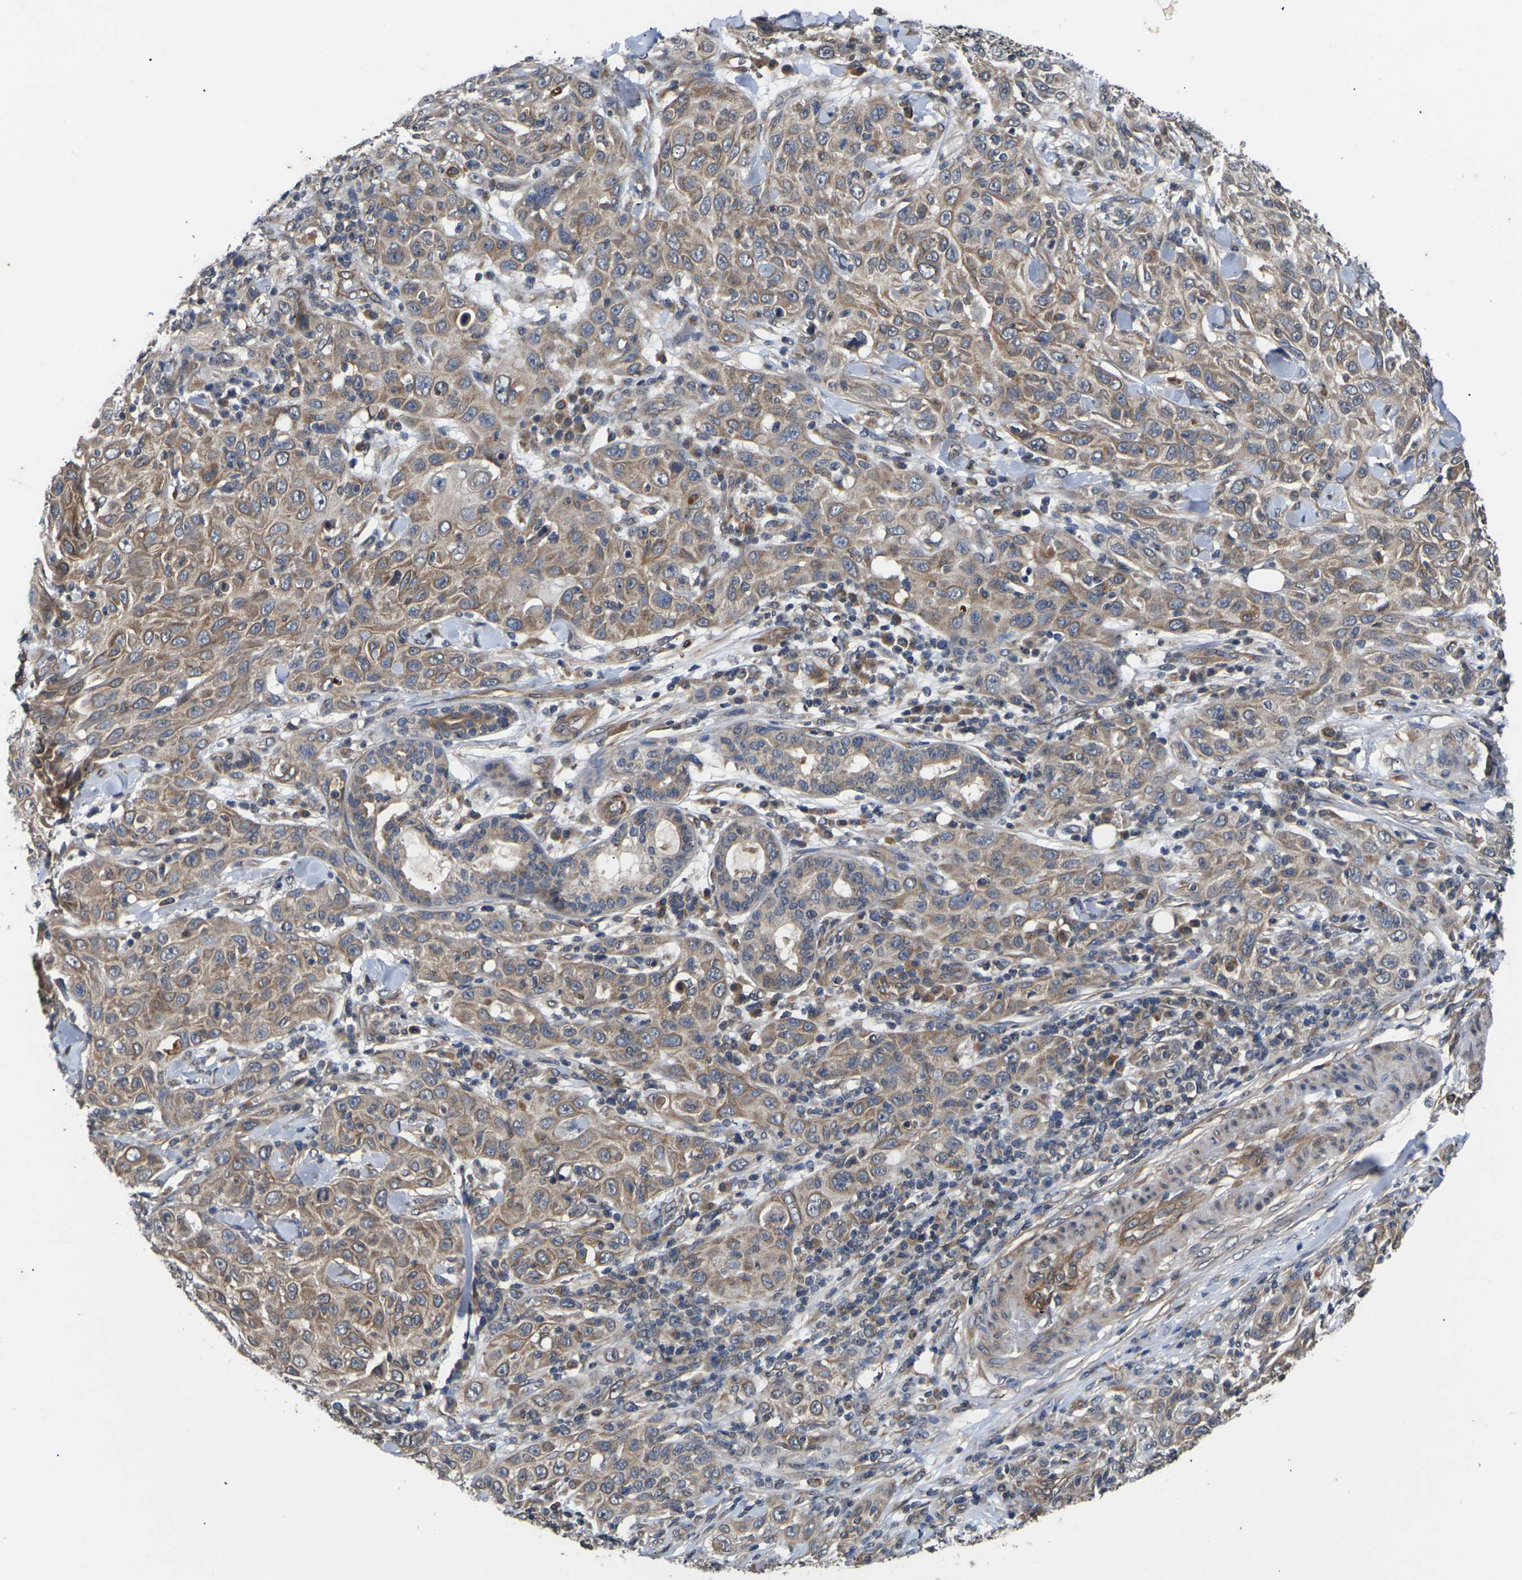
{"staining": {"intensity": "moderate", "quantity": ">75%", "location": "cytoplasmic/membranous"}, "tissue": "skin cancer", "cell_type": "Tumor cells", "image_type": "cancer", "snomed": [{"axis": "morphology", "description": "Squamous cell carcinoma, NOS"}, {"axis": "topography", "description": "Skin"}], "caption": "Skin cancer (squamous cell carcinoma) tissue reveals moderate cytoplasmic/membranous expression in about >75% of tumor cells, visualized by immunohistochemistry.", "gene": "DKK2", "patient": {"sex": "female", "age": 88}}